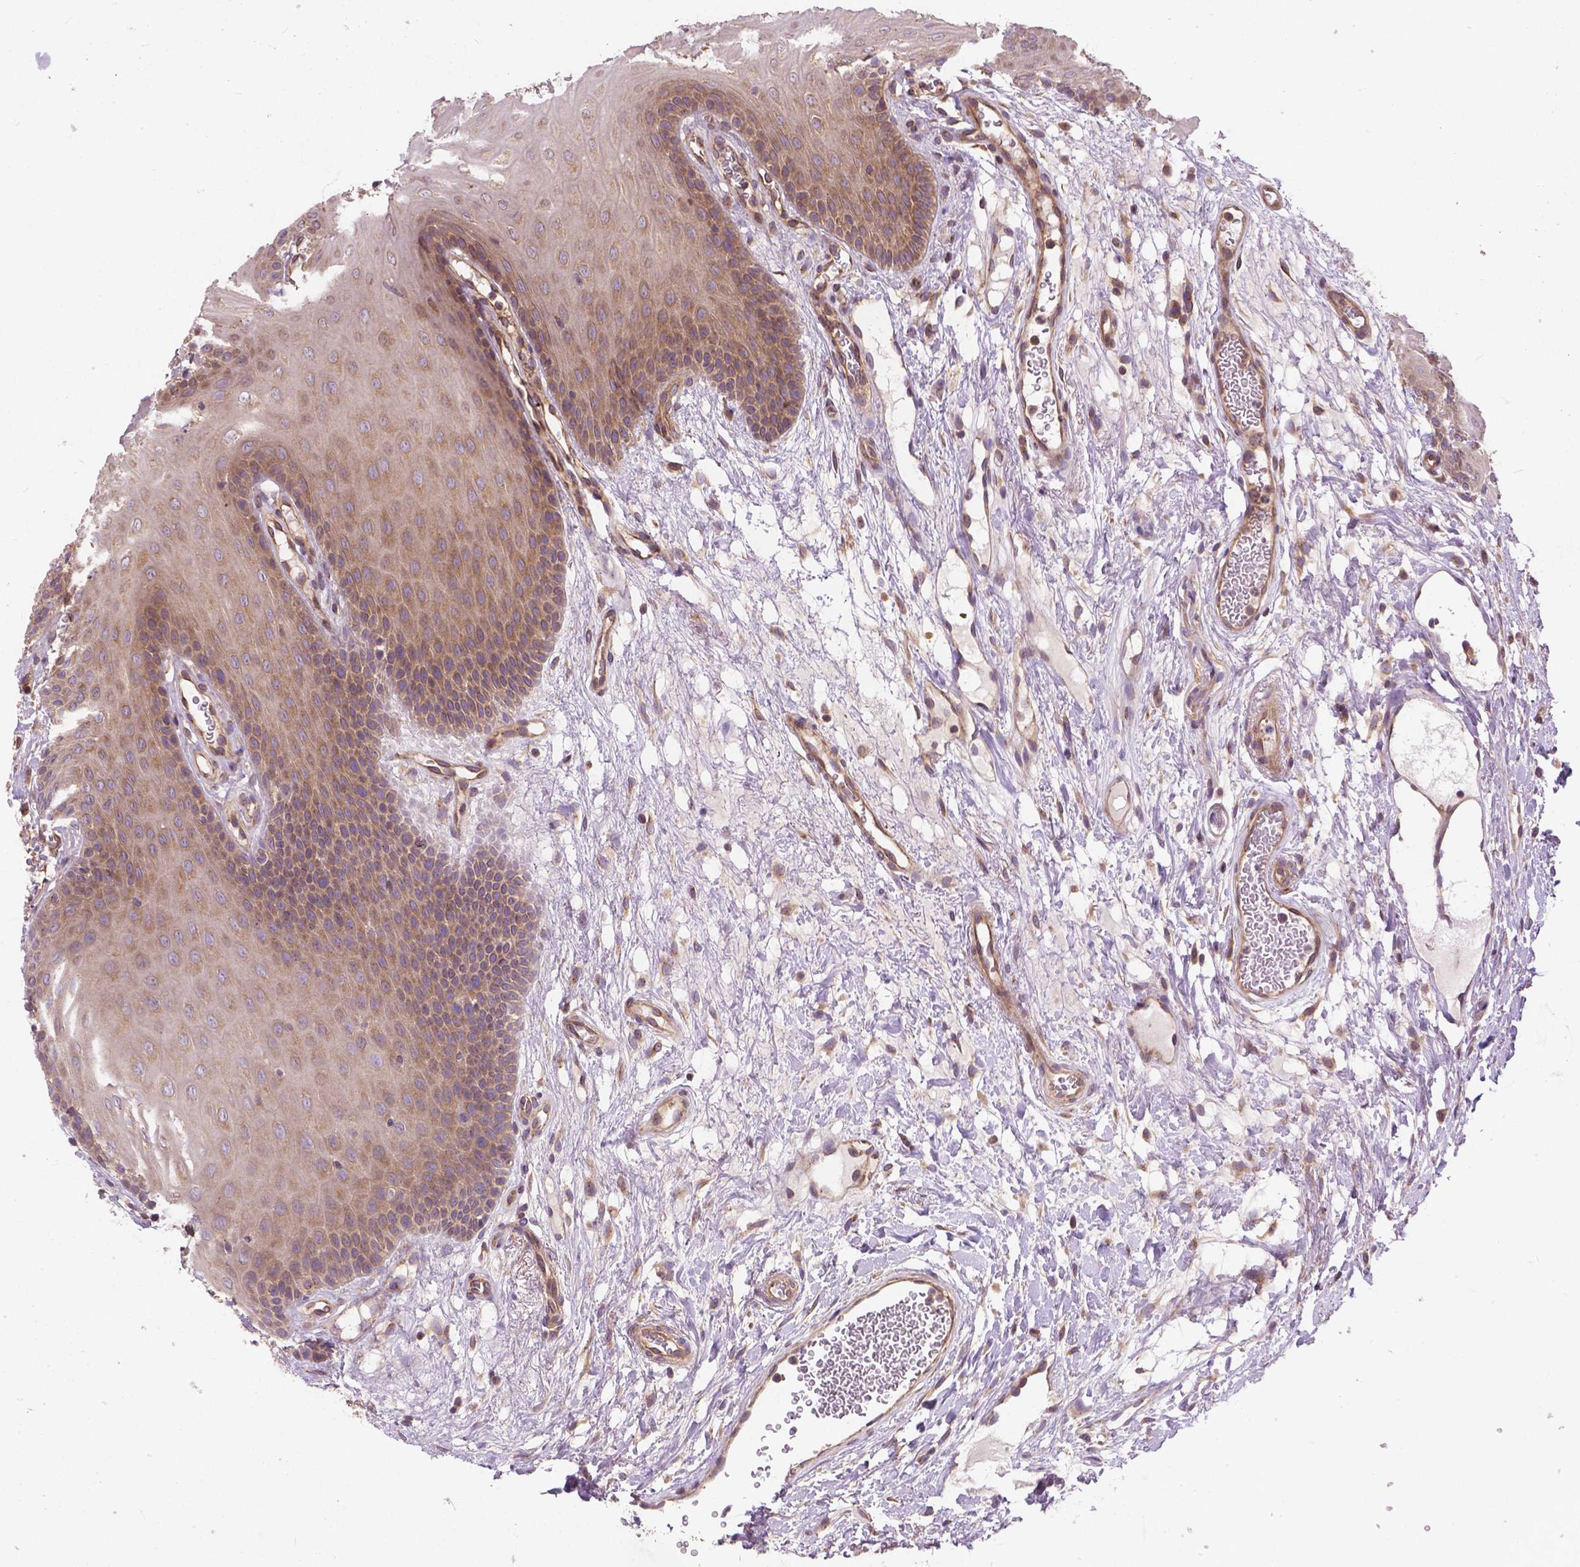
{"staining": {"intensity": "moderate", "quantity": ">75%", "location": "cytoplasmic/membranous"}, "tissue": "oral mucosa", "cell_type": "Squamous epithelial cells", "image_type": "normal", "snomed": [{"axis": "morphology", "description": "Normal tissue, NOS"}, {"axis": "morphology", "description": "Squamous cell carcinoma, NOS"}, {"axis": "topography", "description": "Oral tissue"}, {"axis": "topography", "description": "Head-Neck"}], "caption": "A medium amount of moderate cytoplasmic/membranous expression is present in about >75% of squamous epithelial cells in unremarkable oral mucosa. (DAB (3,3'-diaminobenzidine) IHC with brightfield microscopy, high magnification).", "gene": "MZT1", "patient": {"sex": "male", "age": 78}}